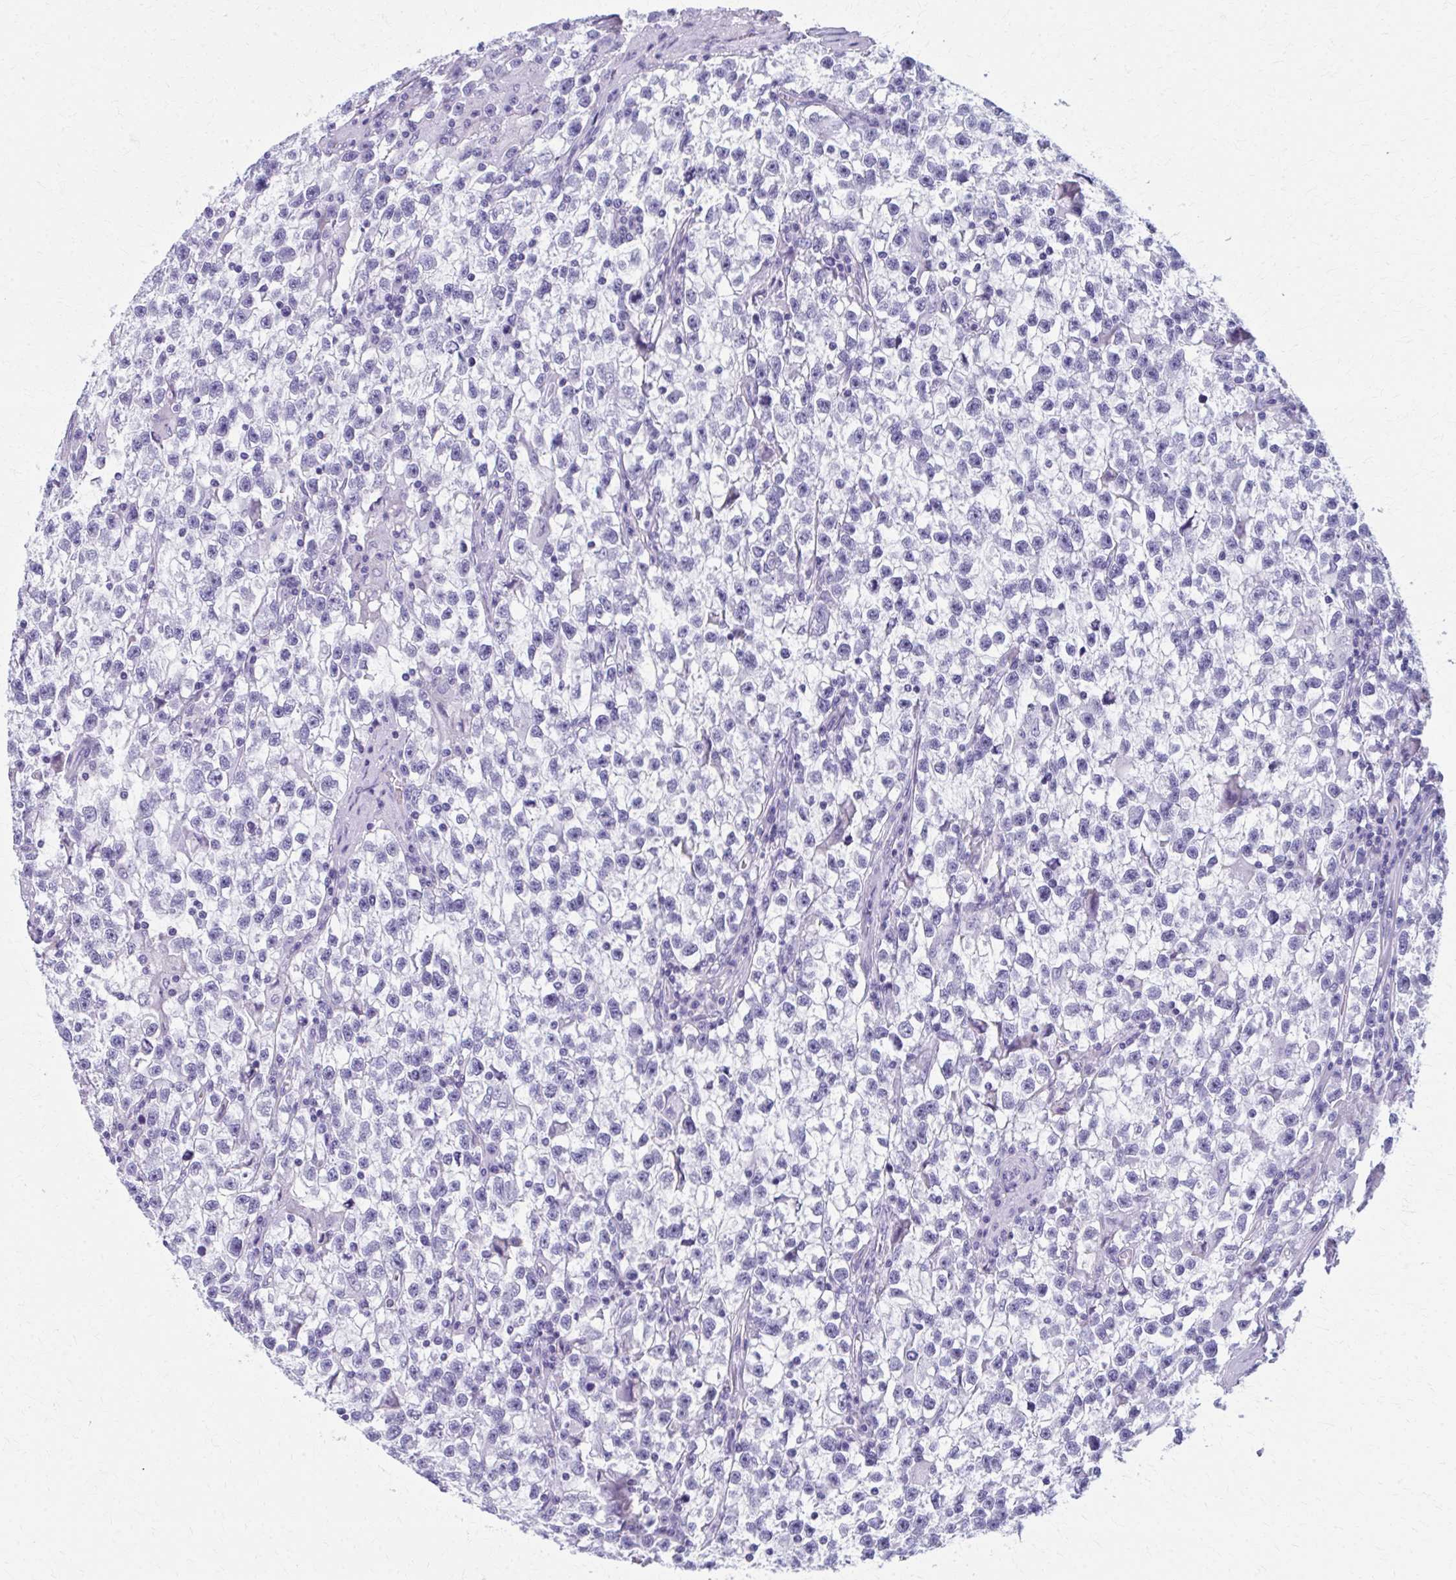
{"staining": {"intensity": "negative", "quantity": "none", "location": "none"}, "tissue": "testis cancer", "cell_type": "Tumor cells", "image_type": "cancer", "snomed": [{"axis": "morphology", "description": "Seminoma, NOS"}, {"axis": "topography", "description": "Testis"}], "caption": "IHC of human testis cancer displays no positivity in tumor cells. Brightfield microscopy of immunohistochemistry (IHC) stained with DAB (3,3'-diaminobenzidine) (brown) and hematoxylin (blue), captured at high magnification.", "gene": "MPLKIP", "patient": {"sex": "male", "age": 31}}